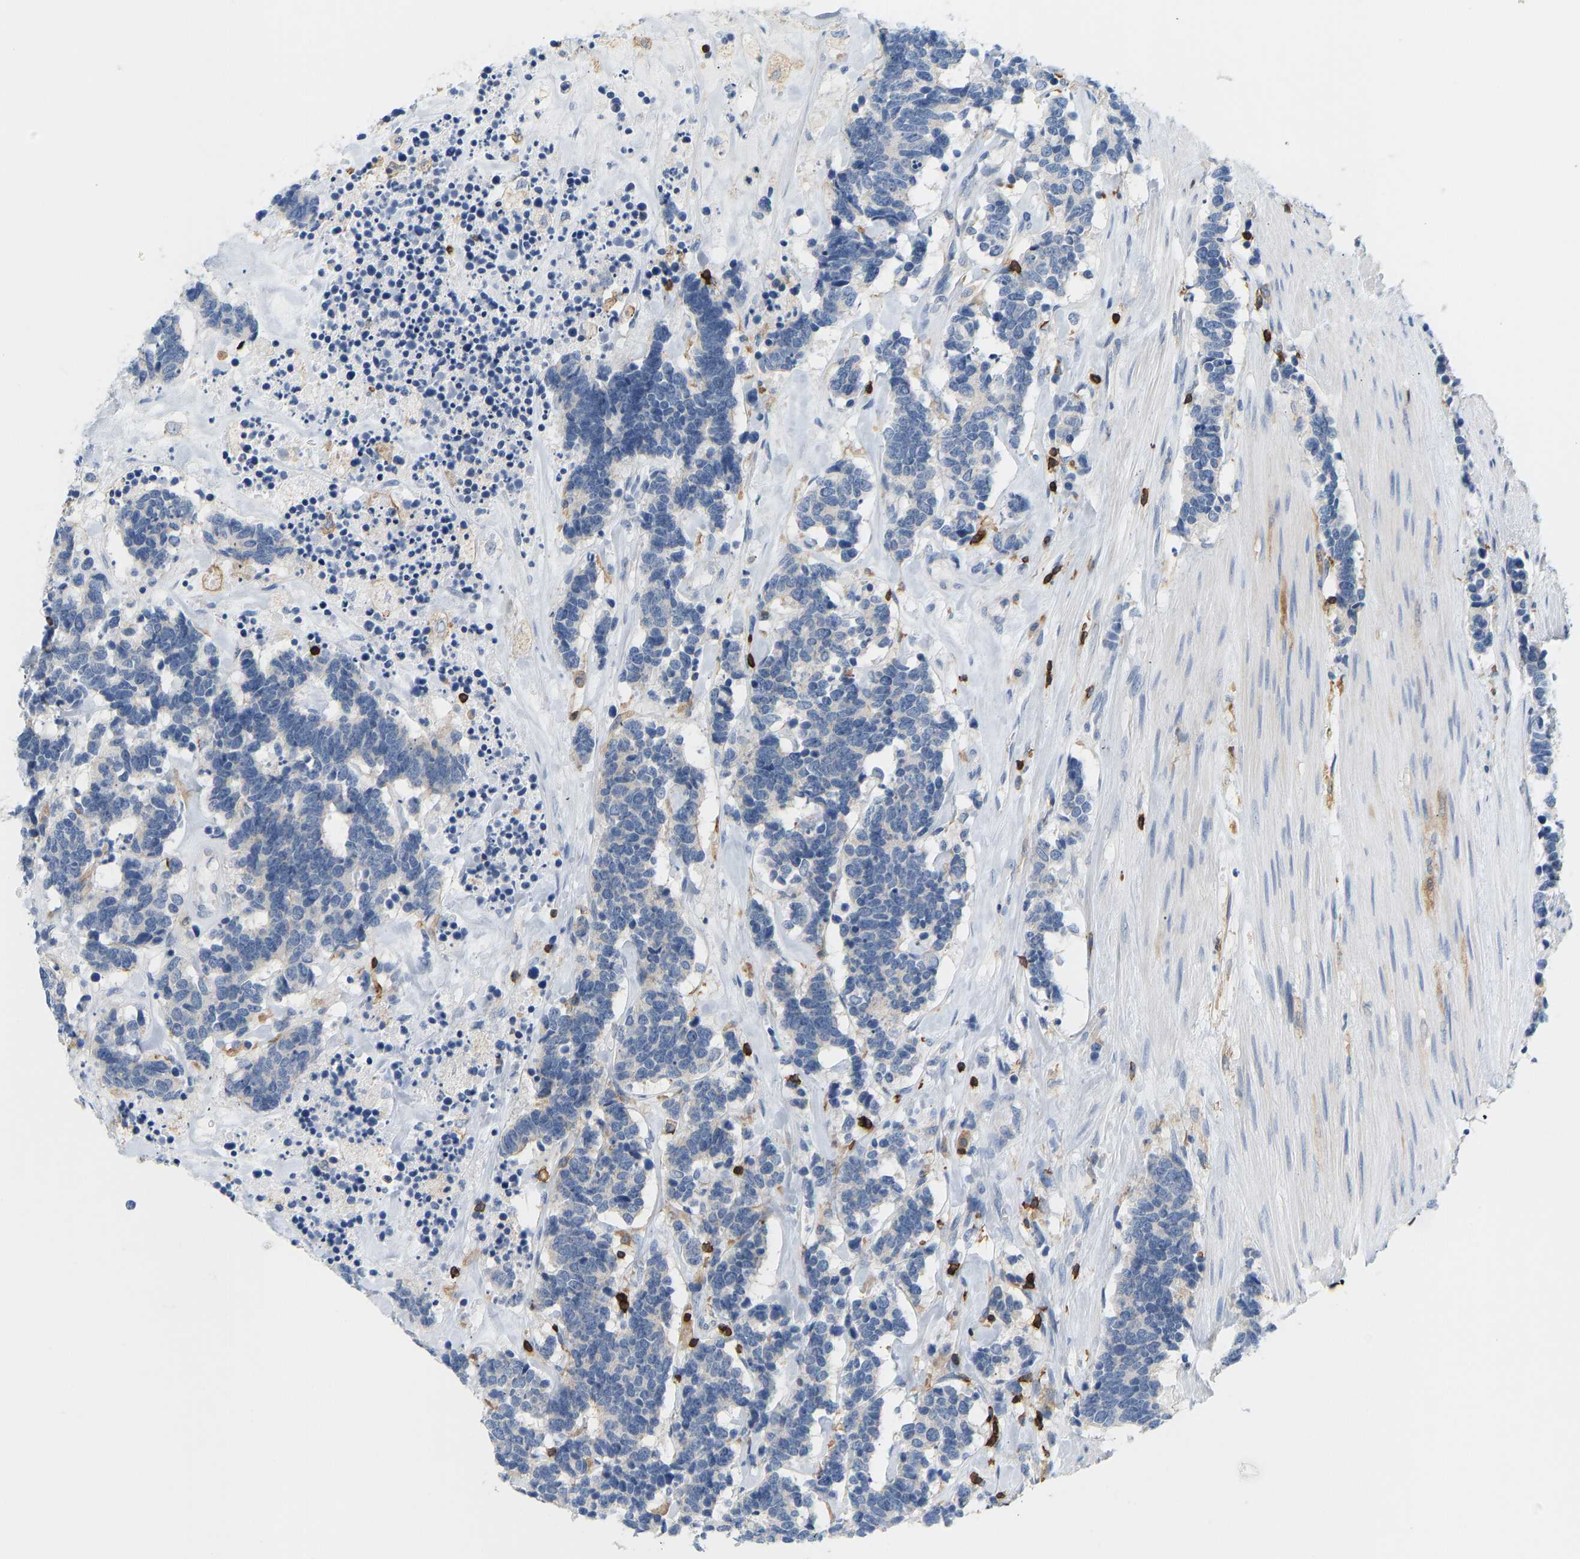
{"staining": {"intensity": "negative", "quantity": "none", "location": "none"}, "tissue": "carcinoid", "cell_type": "Tumor cells", "image_type": "cancer", "snomed": [{"axis": "morphology", "description": "Carcinoma, NOS"}, {"axis": "morphology", "description": "Carcinoid, malignant, NOS"}, {"axis": "topography", "description": "Urinary bladder"}], "caption": "Protein analysis of carcinoma displays no significant positivity in tumor cells.", "gene": "EVL", "patient": {"sex": "male", "age": 57}}